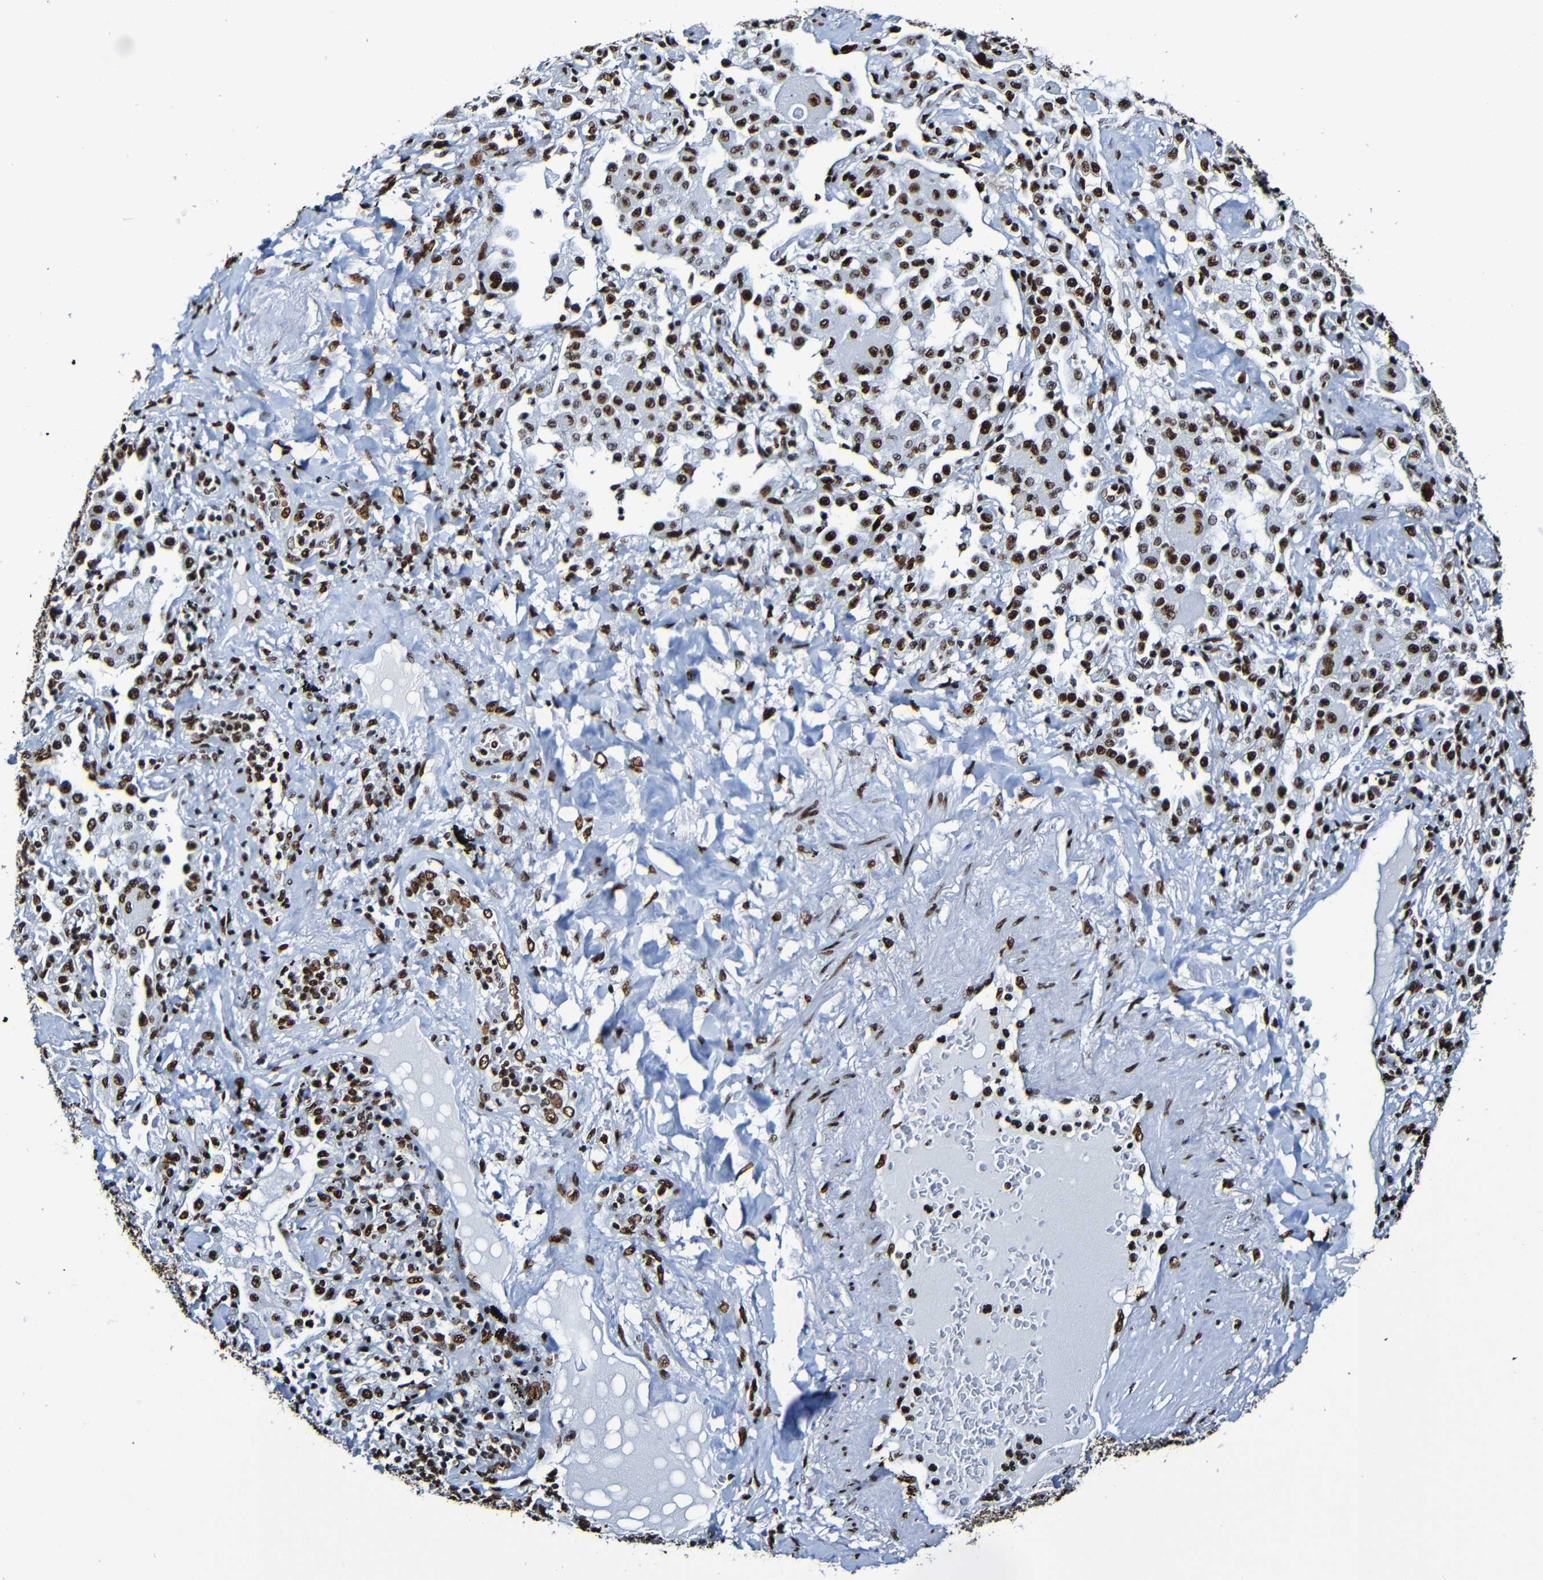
{"staining": {"intensity": "strong", "quantity": ">75%", "location": "nuclear"}, "tissue": "lung cancer", "cell_type": "Tumor cells", "image_type": "cancer", "snomed": [{"axis": "morphology", "description": "Normal tissue, NOS"}, {"axis": "morphology", "description": "Adenocarcinoma, NOS"}, {"axis": "topography", "description": "Bronchus"}, {"axis": "topography", "description": "Lung"}], "caption": "This is an image of immunohistochemistry staining of lung cancer (adenocarcinoma), which shows strong staining in the nuclear of tumor cells.", "gene": "SRSF3", "patient": {"sex": "female", "age": 70}}